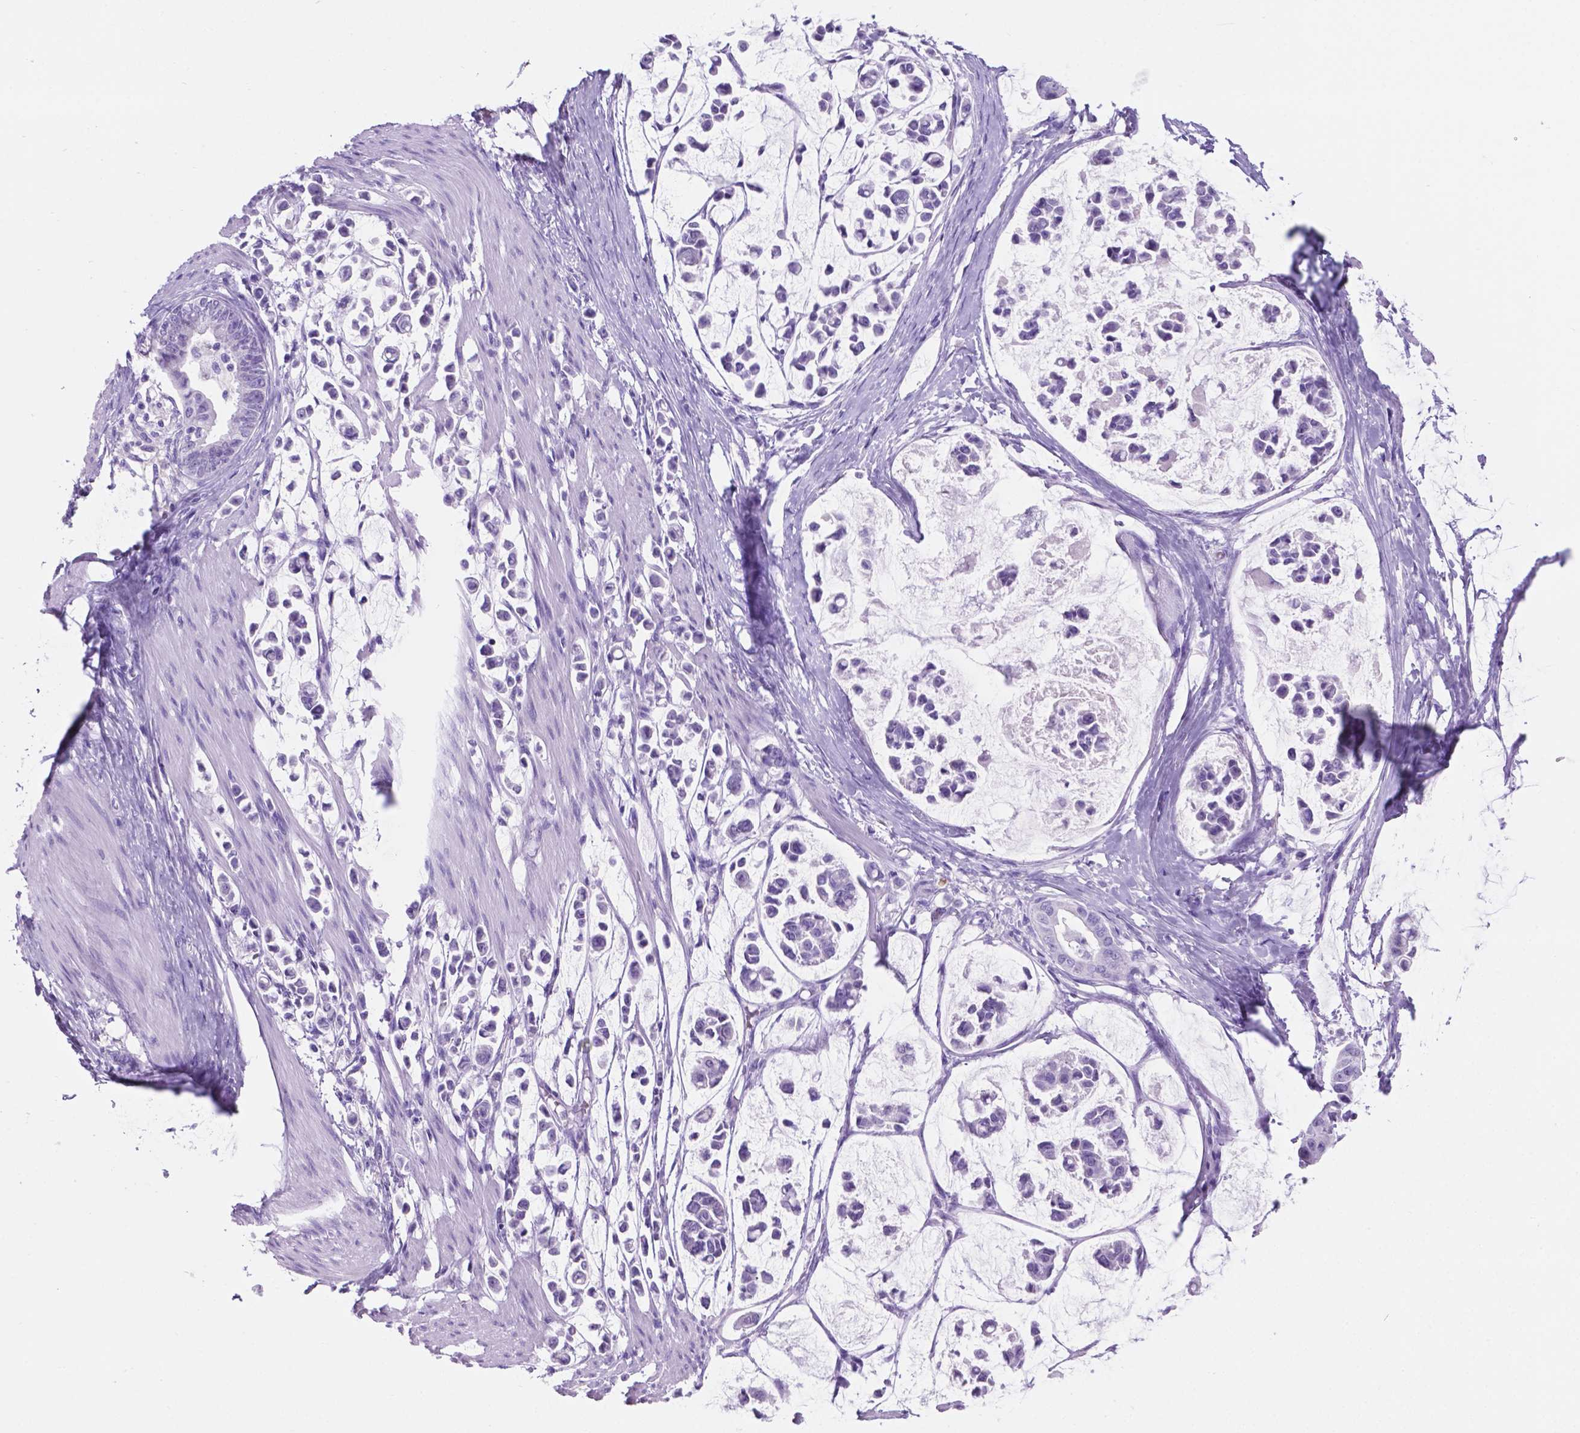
{"staining": {"intensity": "negative", "quantity": "none", "location": "none"}, "tissue": "stomach cancer", "cell_type": "Tumor cells", "image_type": "cancer", "snomed": [{"axis": "morphology", "description": "Adenocarcinoma, NOS"}, {"axis": "topography", "description": "Stomach"}], "caption": "Protein analysis of stomach adenocarcinoma exhibits no significant staining in tumor cells. (DAB IHC with hematoxylin counter stain).", "gene": "GRIN2B", "patient": {"sex": "male", "age": 82}}